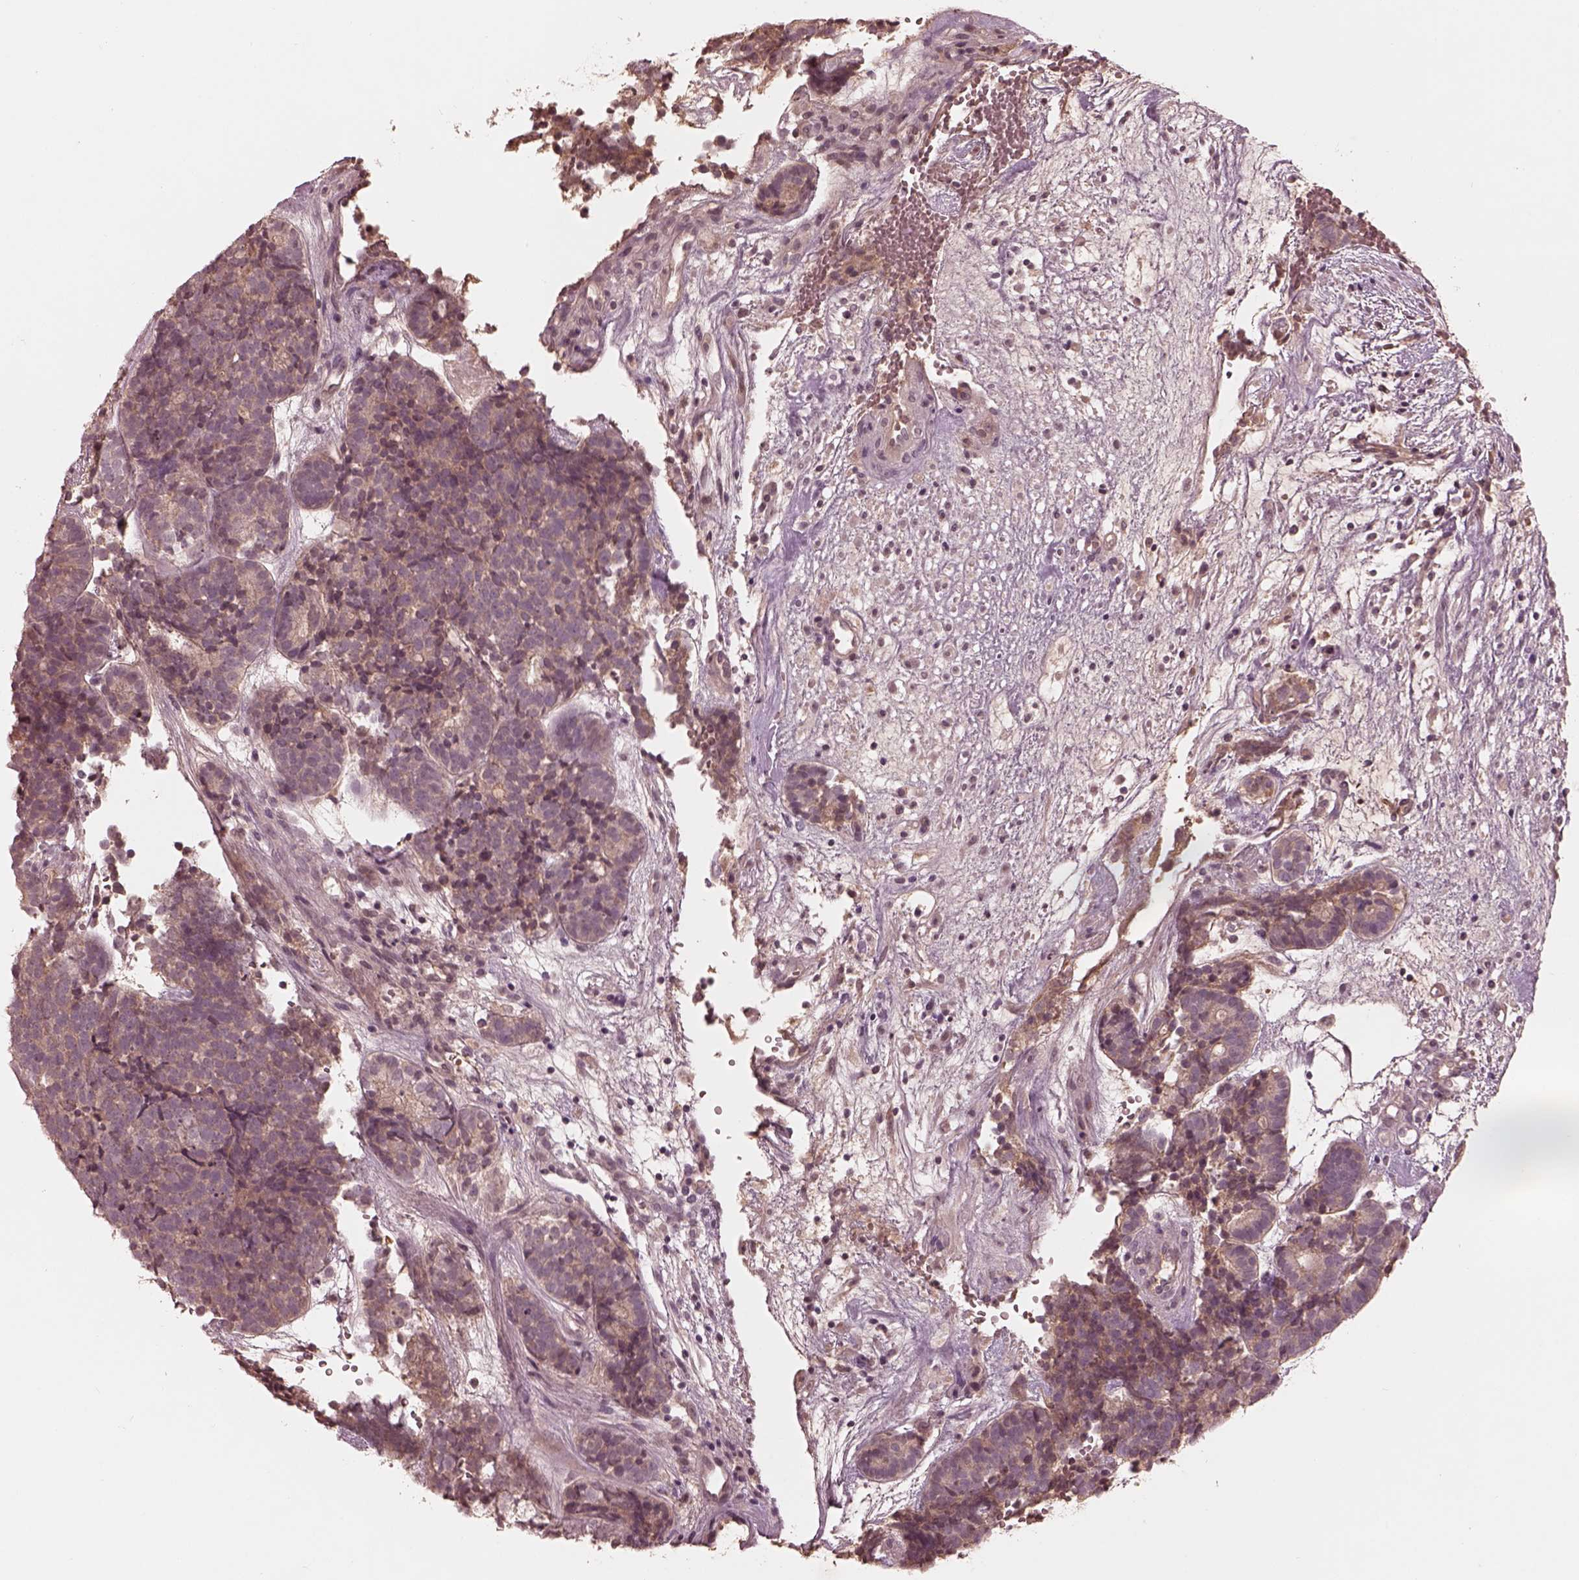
{"staining": {"intensity": "negative", "quantity": "none", "location": "none"}, "tissue": "head and neck cancer", "cell_type": "Tumor cells", "image_type": "cancer", "snomed": [{"axis": "morphology", "description": "Adenocarcinoma, NOS"}, {"axis": "topography", "description": "Head-Neck"}], "caption": "Adenocarcinoma (head and neck) stained for a protein using immunohistochemistry (IHC) shows no positivity tumor cells.", "gene": "TF", "patient": {"sex": "female", "age": 81}}